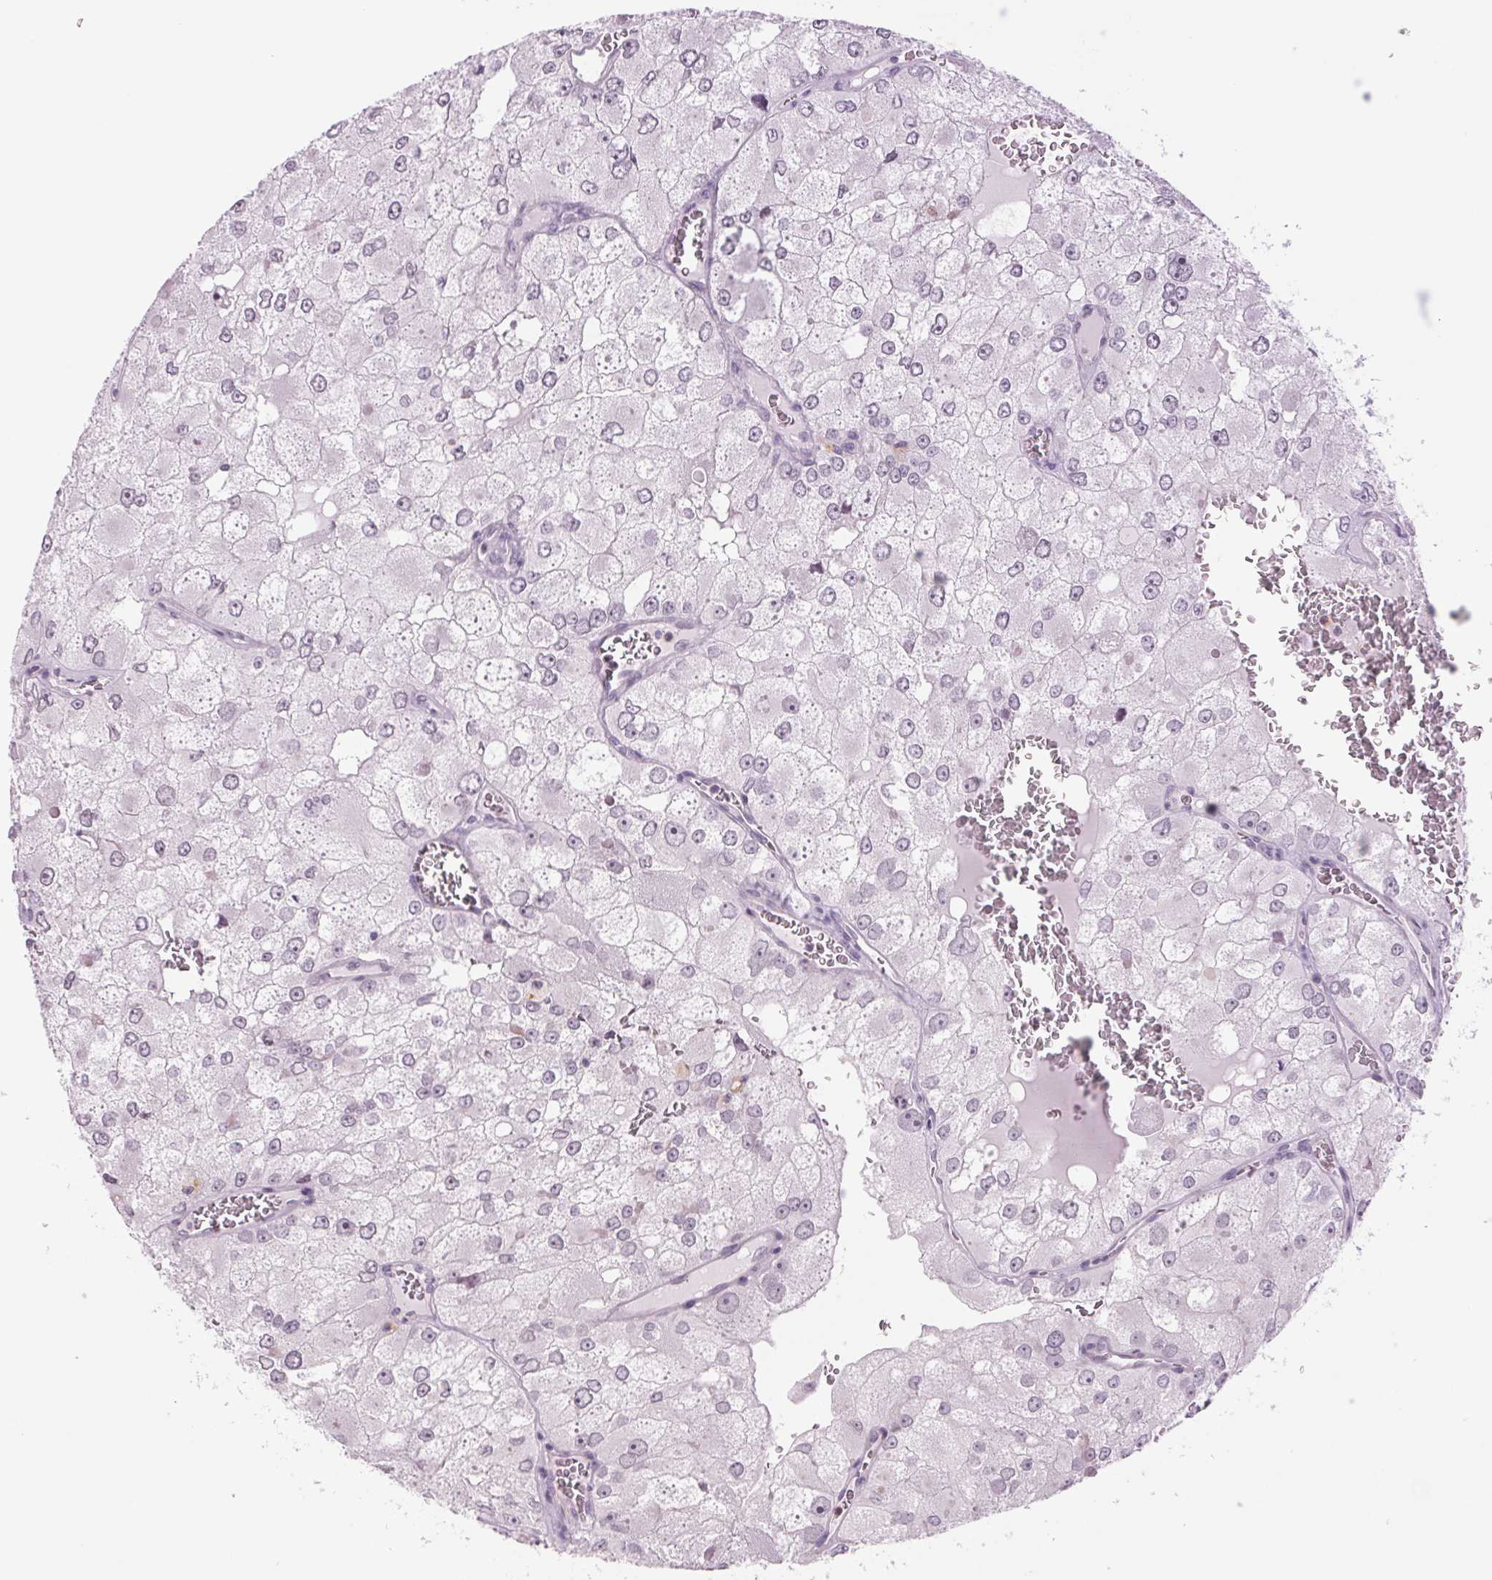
{"staining": {"intensity": "negative", "quantity": "none", "location": "none"}, "tissue": "renal cancer", "cell_type": "Tumor cells", "image_type": "cancer", "snomed": [{"axis": "morphology", "description": "Adenocarcinoma, NOS"}, {"axis": "topography", "description": "Kidney"}], "caption": "IHC histopathology image of human renal cancer stained for a protein (brown), which reveals no expression in tumor cells.", "gene": "MPO", "patient": {"sex": "female", "age": 70}}